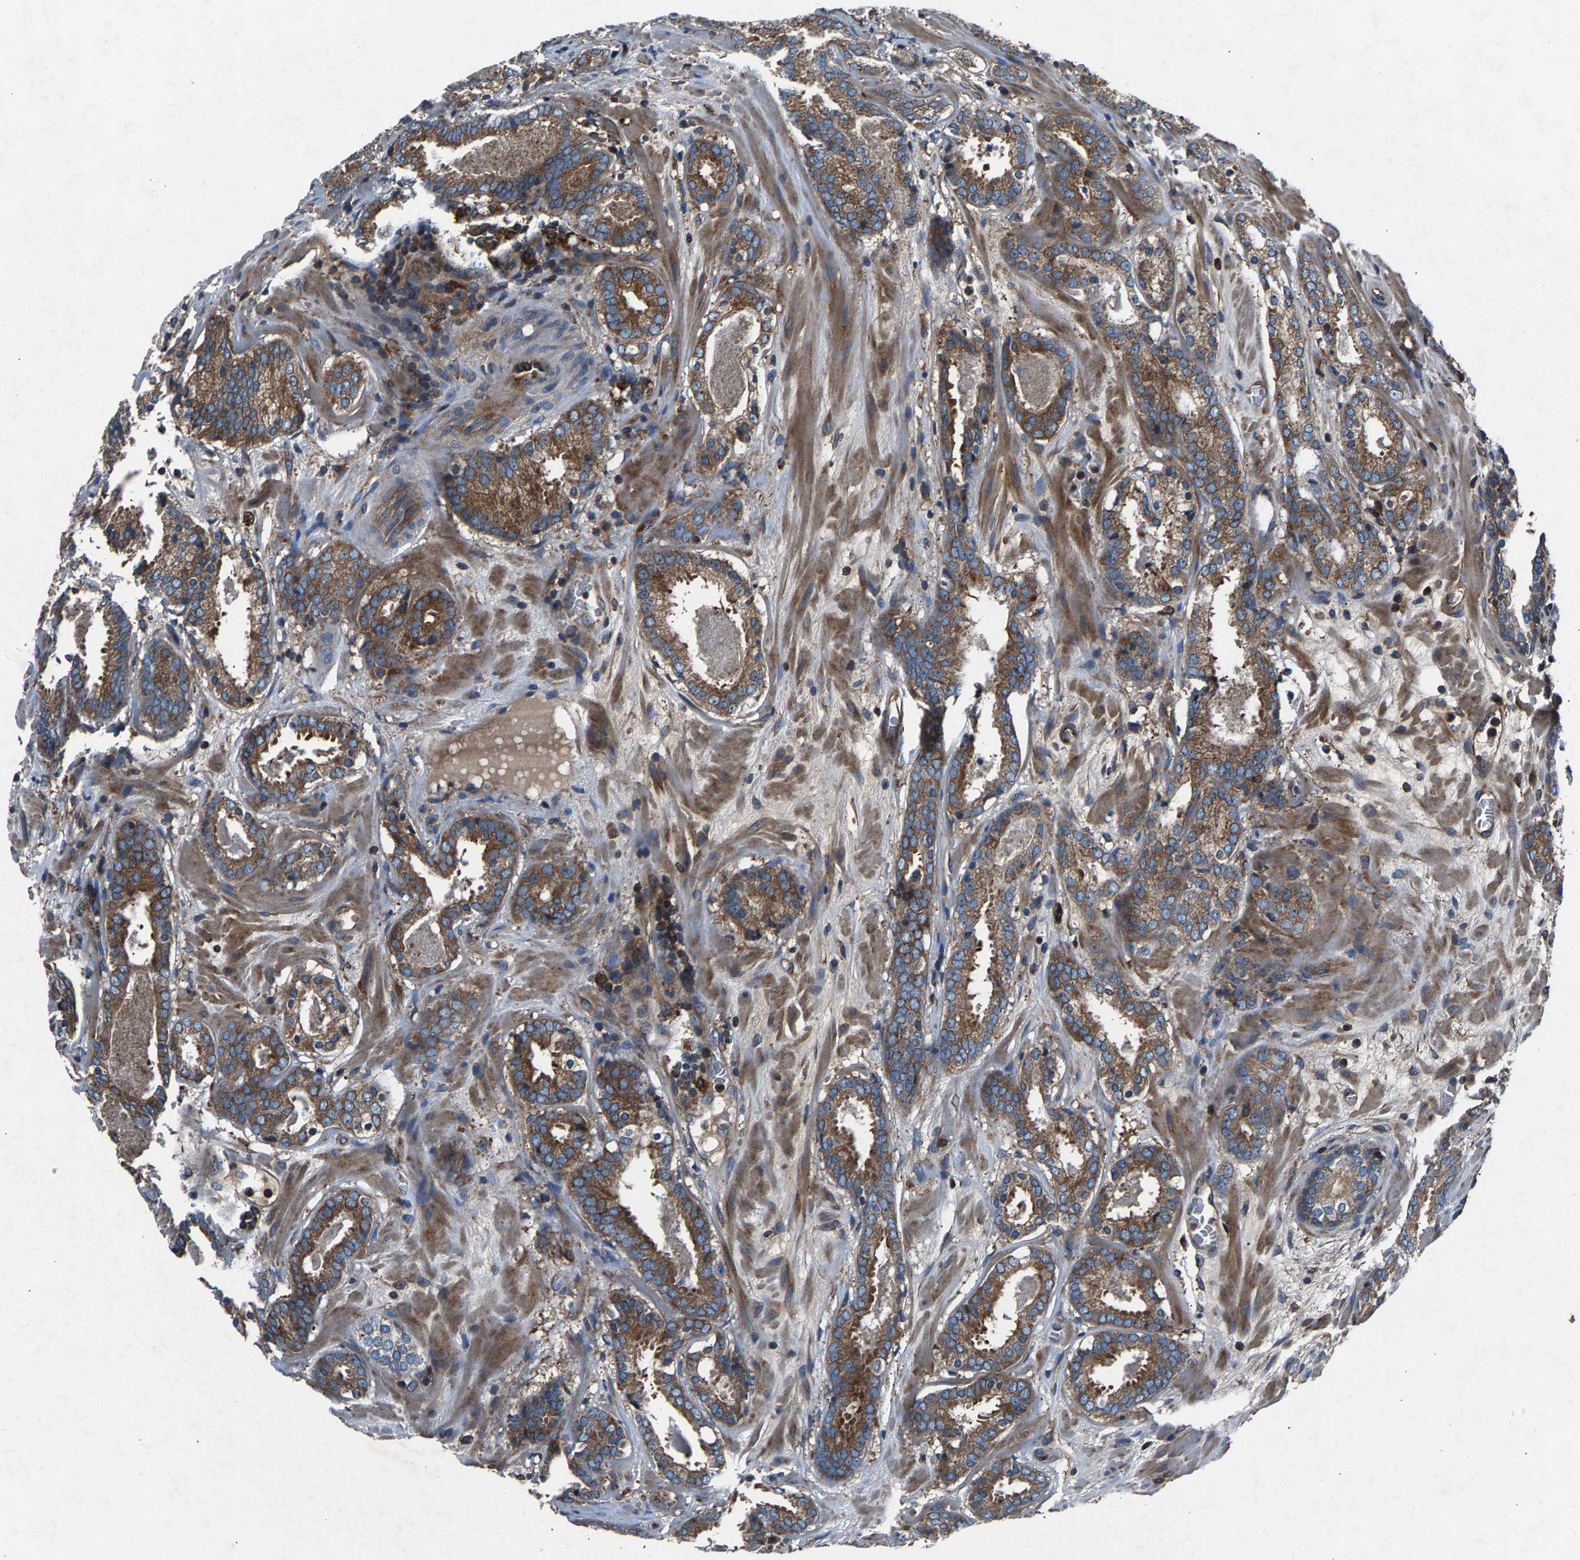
{"staining": {"intensity": "moderate", "quantity": ">75%", "location": "cytoplasmic/membranous"}, "tissue": "prostate cancer", "cell_type": "Tumor cells", "image_type": "cancer", "snomed": [{"axis": "morphology", "description": "Adenocarcinoma, Low grade"}, {"axis": "topography", "description": "Prostate"}], "caption": "Immunohistochemical staining of prostate cancer (adenocarcinoma (low-grade)) demonstrates medium levels of moderate cytoplasmic/membranous positivity in approximately >75% of tumor cells.", "gene": "LPCAT1", "patient": {"sex": "male", "age": 69}}